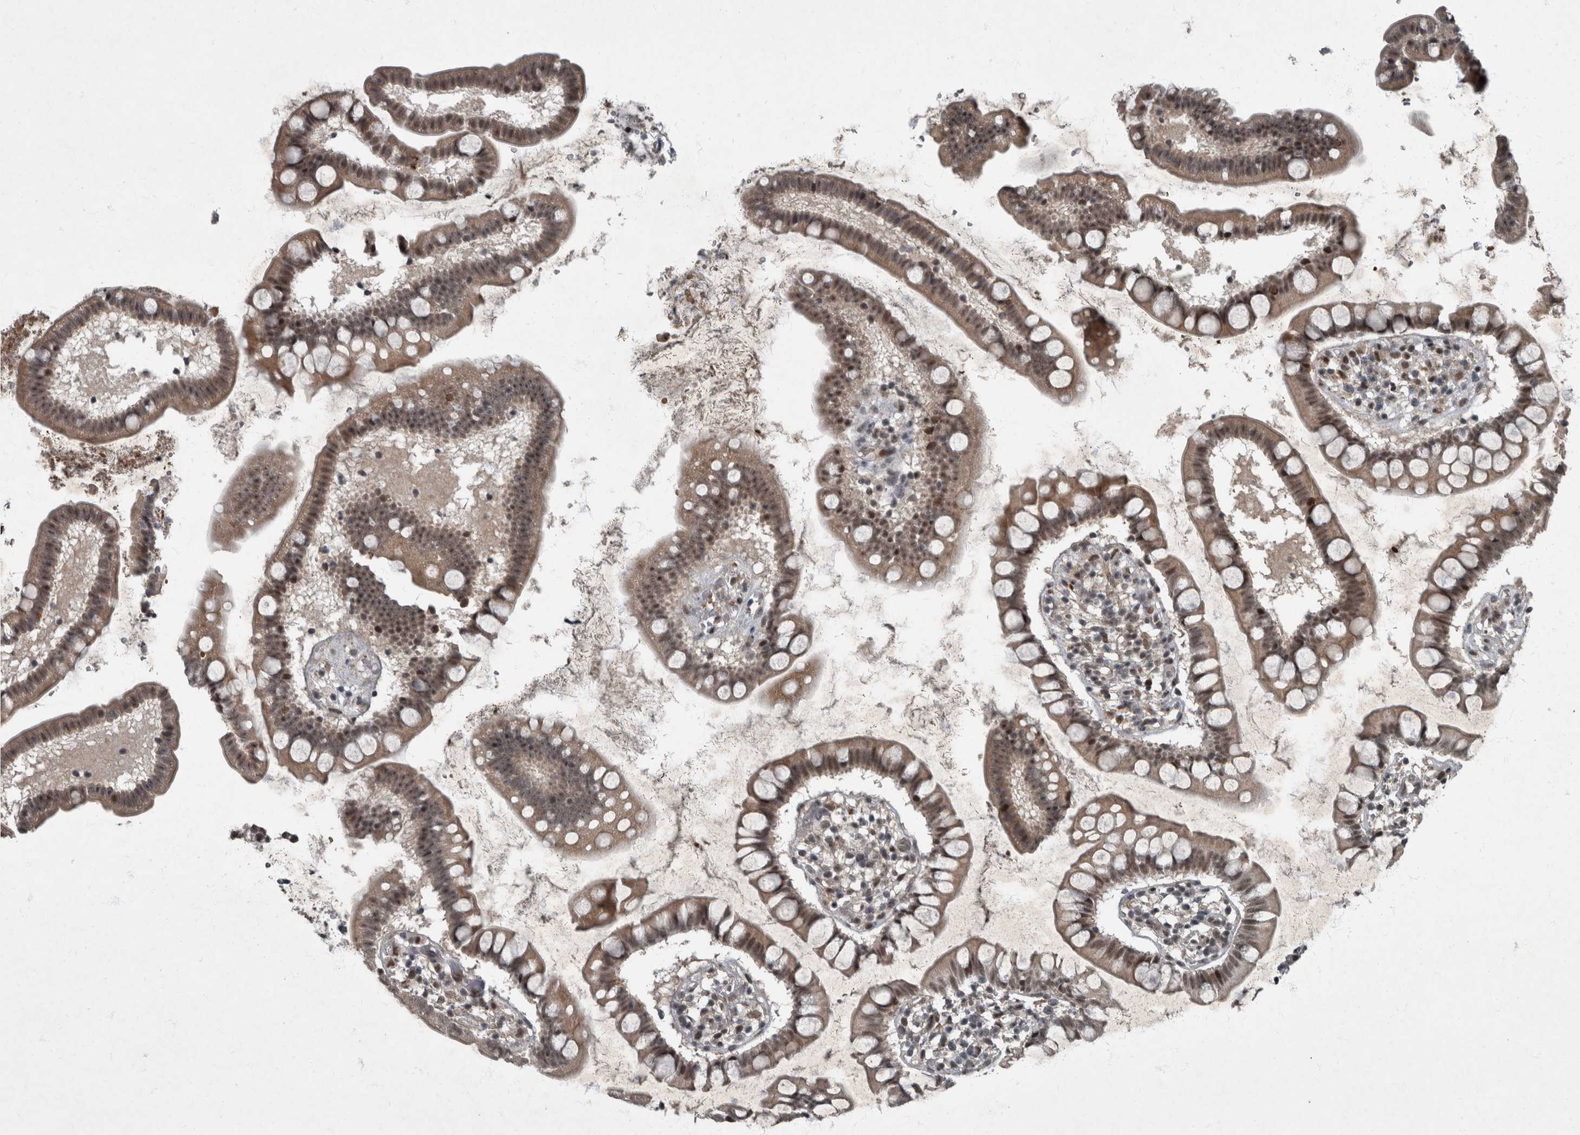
{"staining": {"intensity": "moderate", "quantity": ">75%", "location": "cytoplasmic/membranous,nuclear"}, "tissue": "small intestine", "cell_type": "Glandular cells", "image_type": "normal", "snomed": [{"axis": "morphology", "description": "Normal tissue, NOS"}, {"axis": "topography", "description": "Small intestine"}], "caption": "Human small intestine stained with a brown dye demonstrates moderate cytoplasmic/membranous,nuclear positive positivity in approximately >75% of glandular cells.", "gene": "WDR33", "patient": {"sex": "female", "age": 84}}